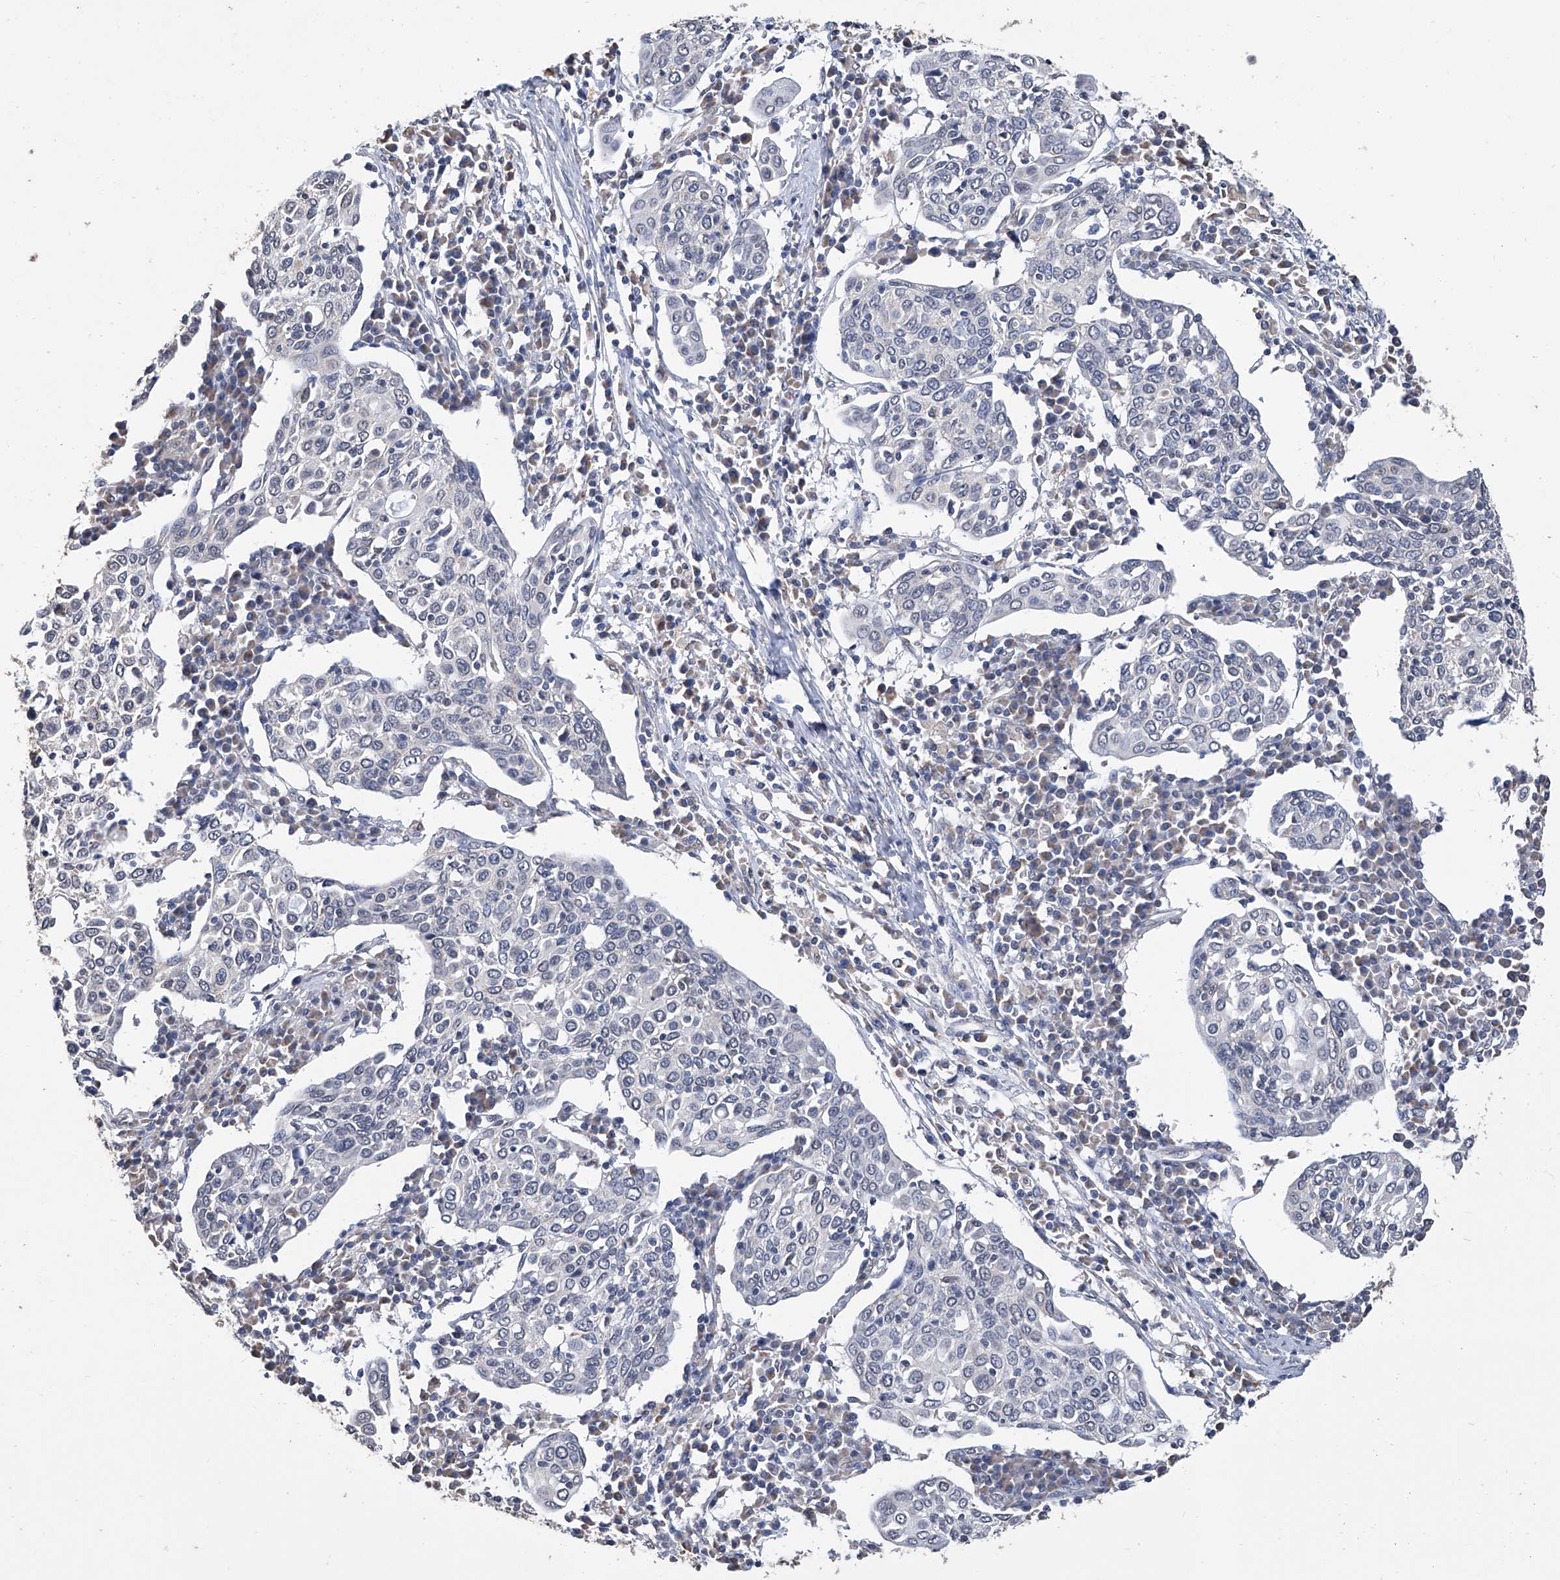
{"staining": {"intensity": "negative", "quantity": "none", "location": "none"}, "tissue": "cervical cancer", "cell_type": "Tumor cells", "image_type": "cancer", "snomed": [{"axis": "morphology", "description": "Squamous cell carcinoma, NOS"}, {"axis": "topography", "description": "Cervix"}], "caption": "The histopathology image displays no significant positivity in tumor cells of cervical cancer (squamous cell carcinoma). The staining is performed using DAB (3,3'-diaminobenzidine) brown chromogen with nuclei counter-stained in using hematoxylin.", "gene": "GPT", "patient": {"sex": "female", "age": 40}}